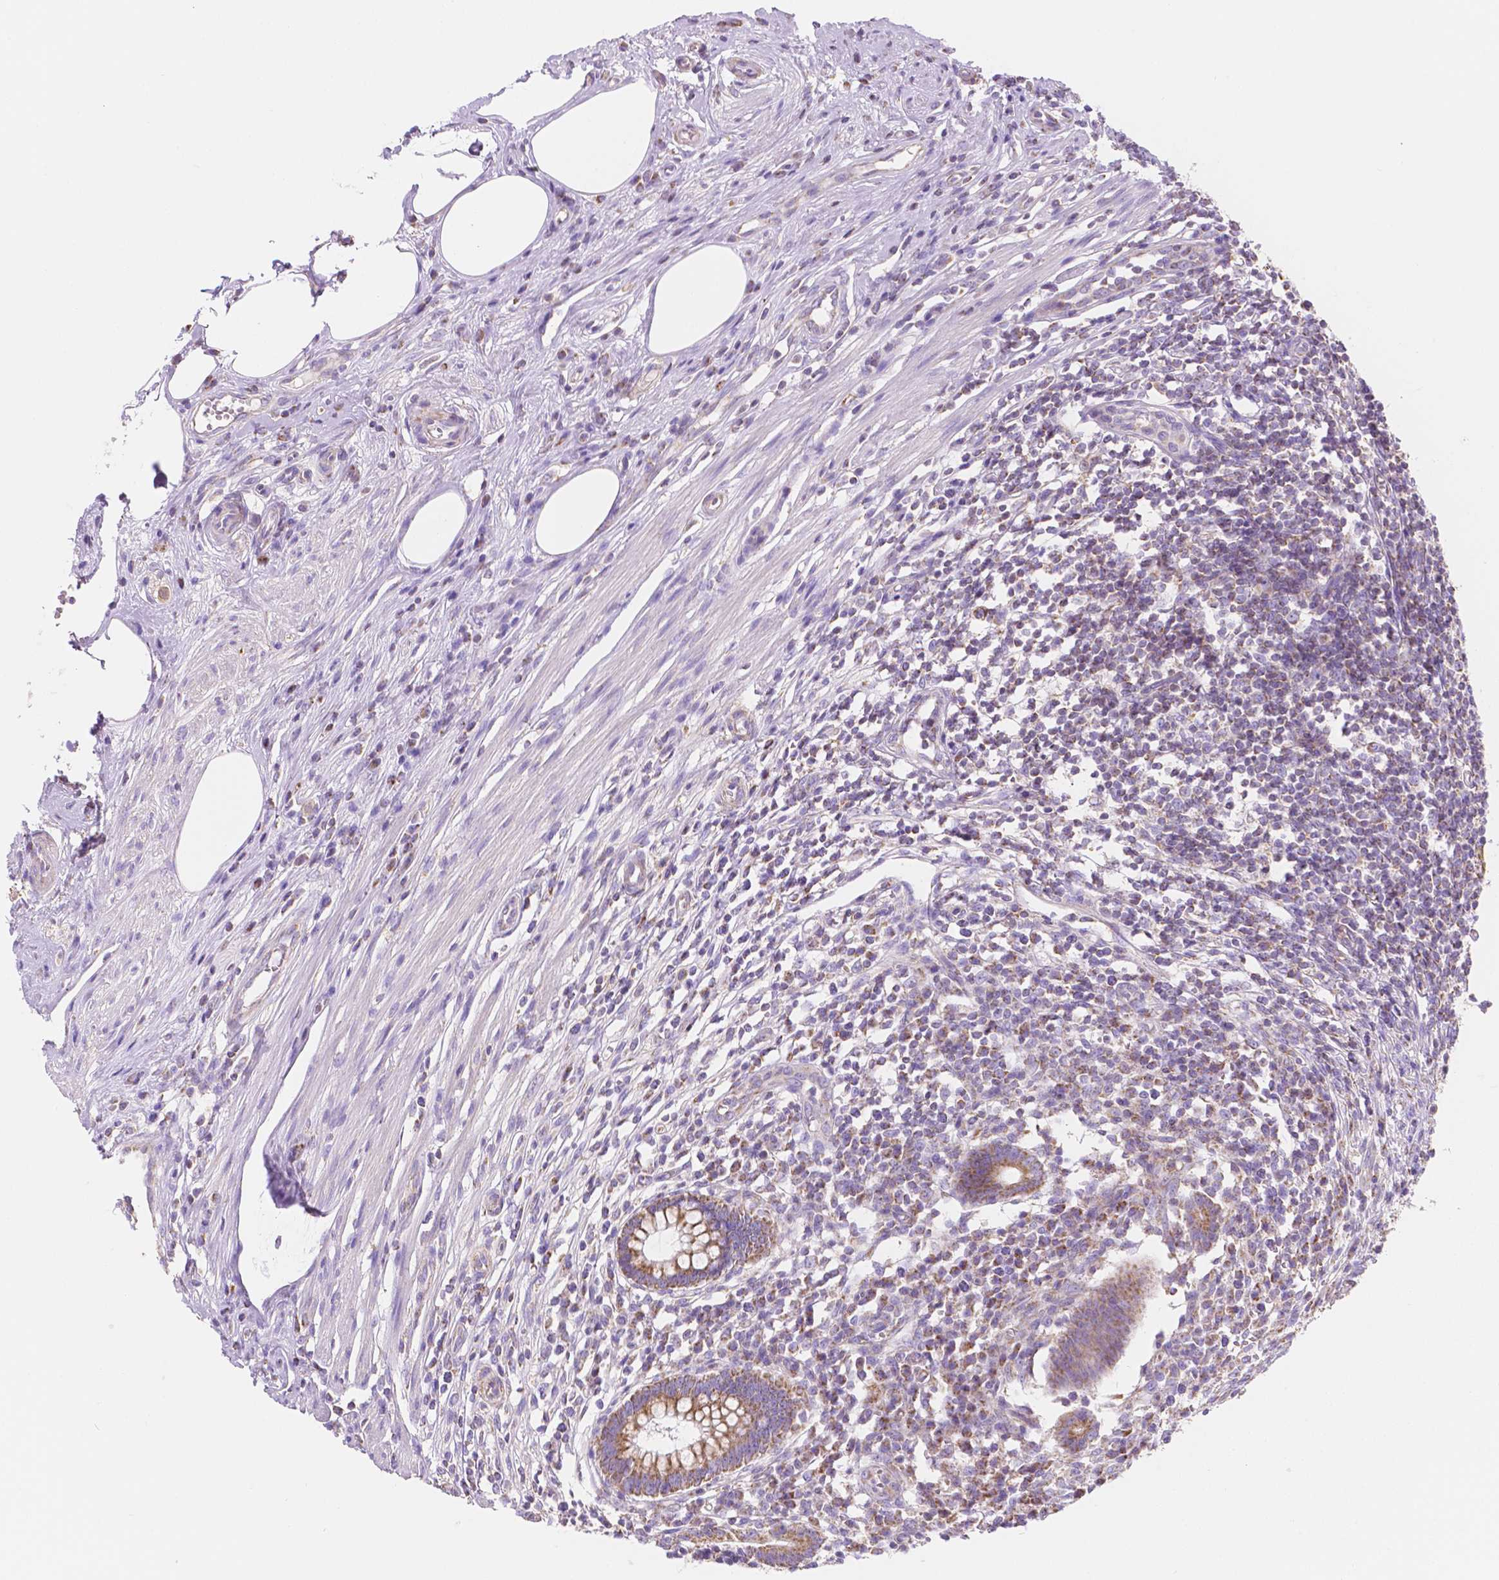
{"staining": {"intensity": "moderate", "quantity": ">75%", "location": "cytoplasmic/membranous"}, "tissue": "appendix", "cell_type": "Glandular cells", "image_type": "normal", "snomed": [{"axis": "morphology", "description": "Normal tissue, NOS"}, {"axis": "topography", "description": "Appendix"}], "caption": "Protein staining of unremarkable appendix reveals moderate cytoplasmic/membranous expression in about >75% of glandular cells.", "gene": "SGTB", "patient": {"sex": "female", "age": 56}}